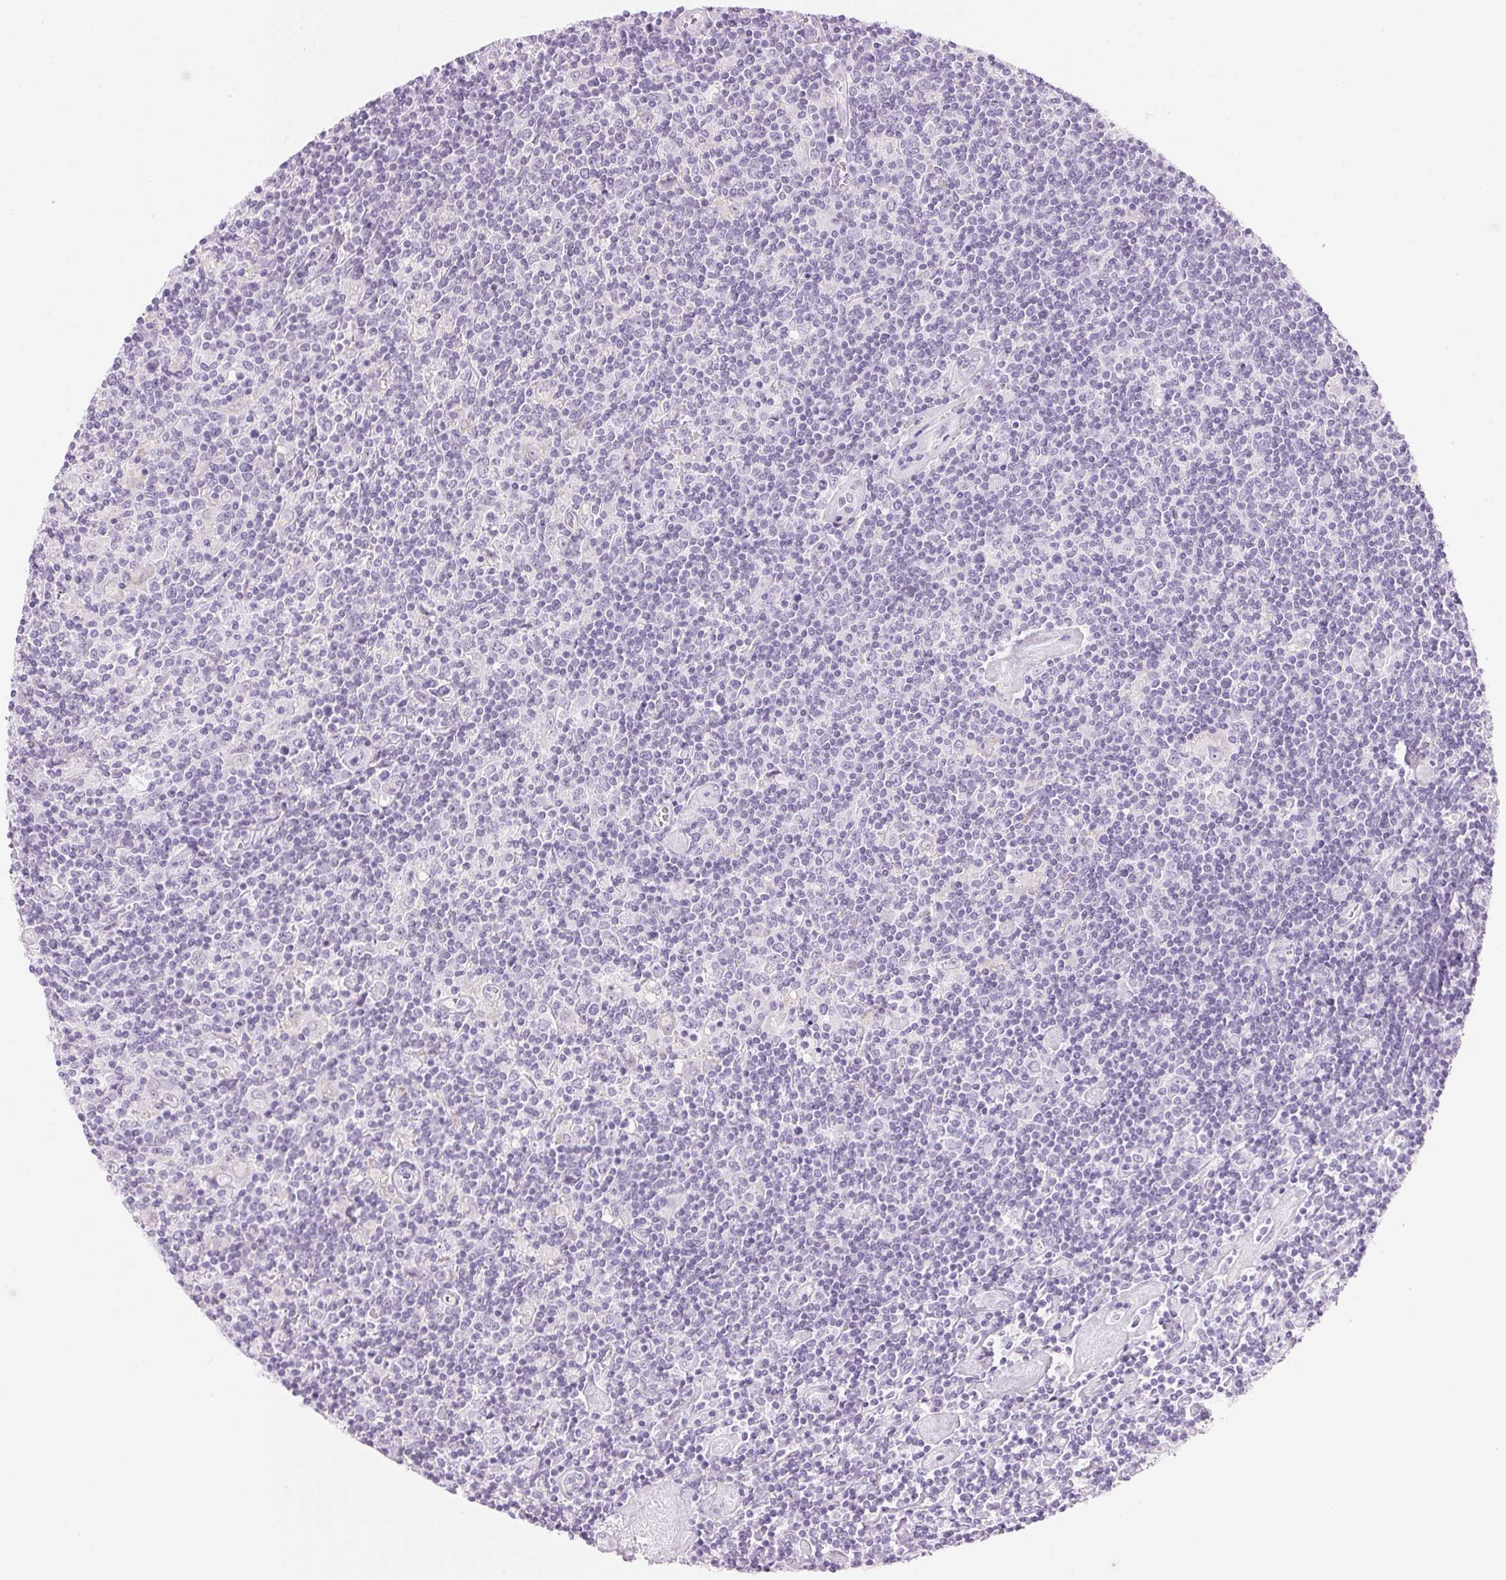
{"staining": {"intensity": "negative", "quantity": "none", "location": "none"}, "tissue": "lymphoma", "cell_type": "Tumor cells", "image_type": "cancer", "snomed": [{"axis": "morphology", "description": "Hodgkin's disease, NOS"}, {"axis": "topography", "description": "Lymph node"}], "caption": "IHC of human Hodgkin's disease shows no expression in tumor cells.", "gene": "IGFBP1", "patient": {"sex": "male", "age": 40}}